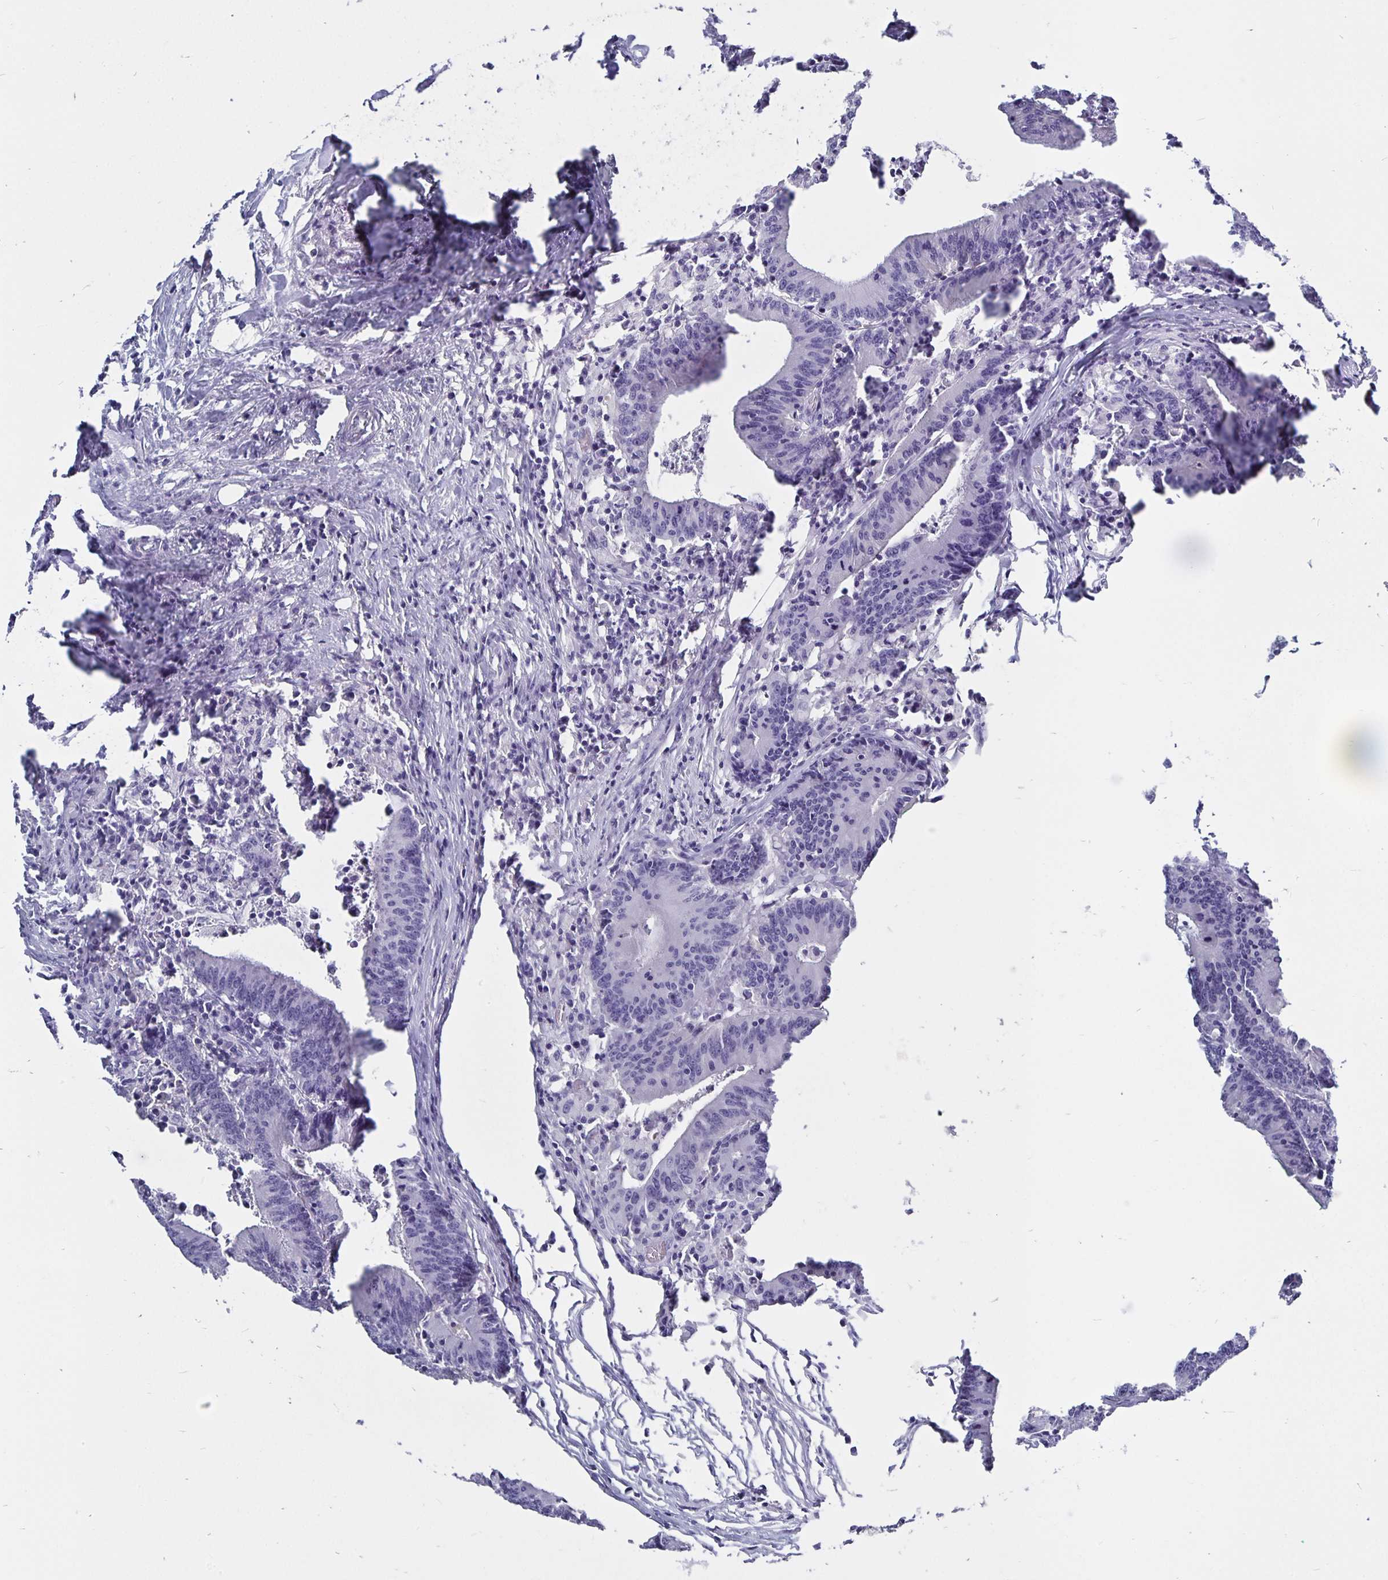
{"staining": {"intensity": "negative", "quantity": "none", "location": "none"}, "tissue": "colorectal cancer", "cell_type": "Tumor cells", "image_type": "cancer", "snomed": [{"axis": "morphology", "description": "Adenocarcinoma, NOS"}, {"axis": "topography", "description": "Colon"}], "caption": "Protein analysis of adenocarcinoma (colorectal) shows no significant positivity in tumor cells.", "gene": "ODF3B", "patient": {"sex": "female", "age": 78}}